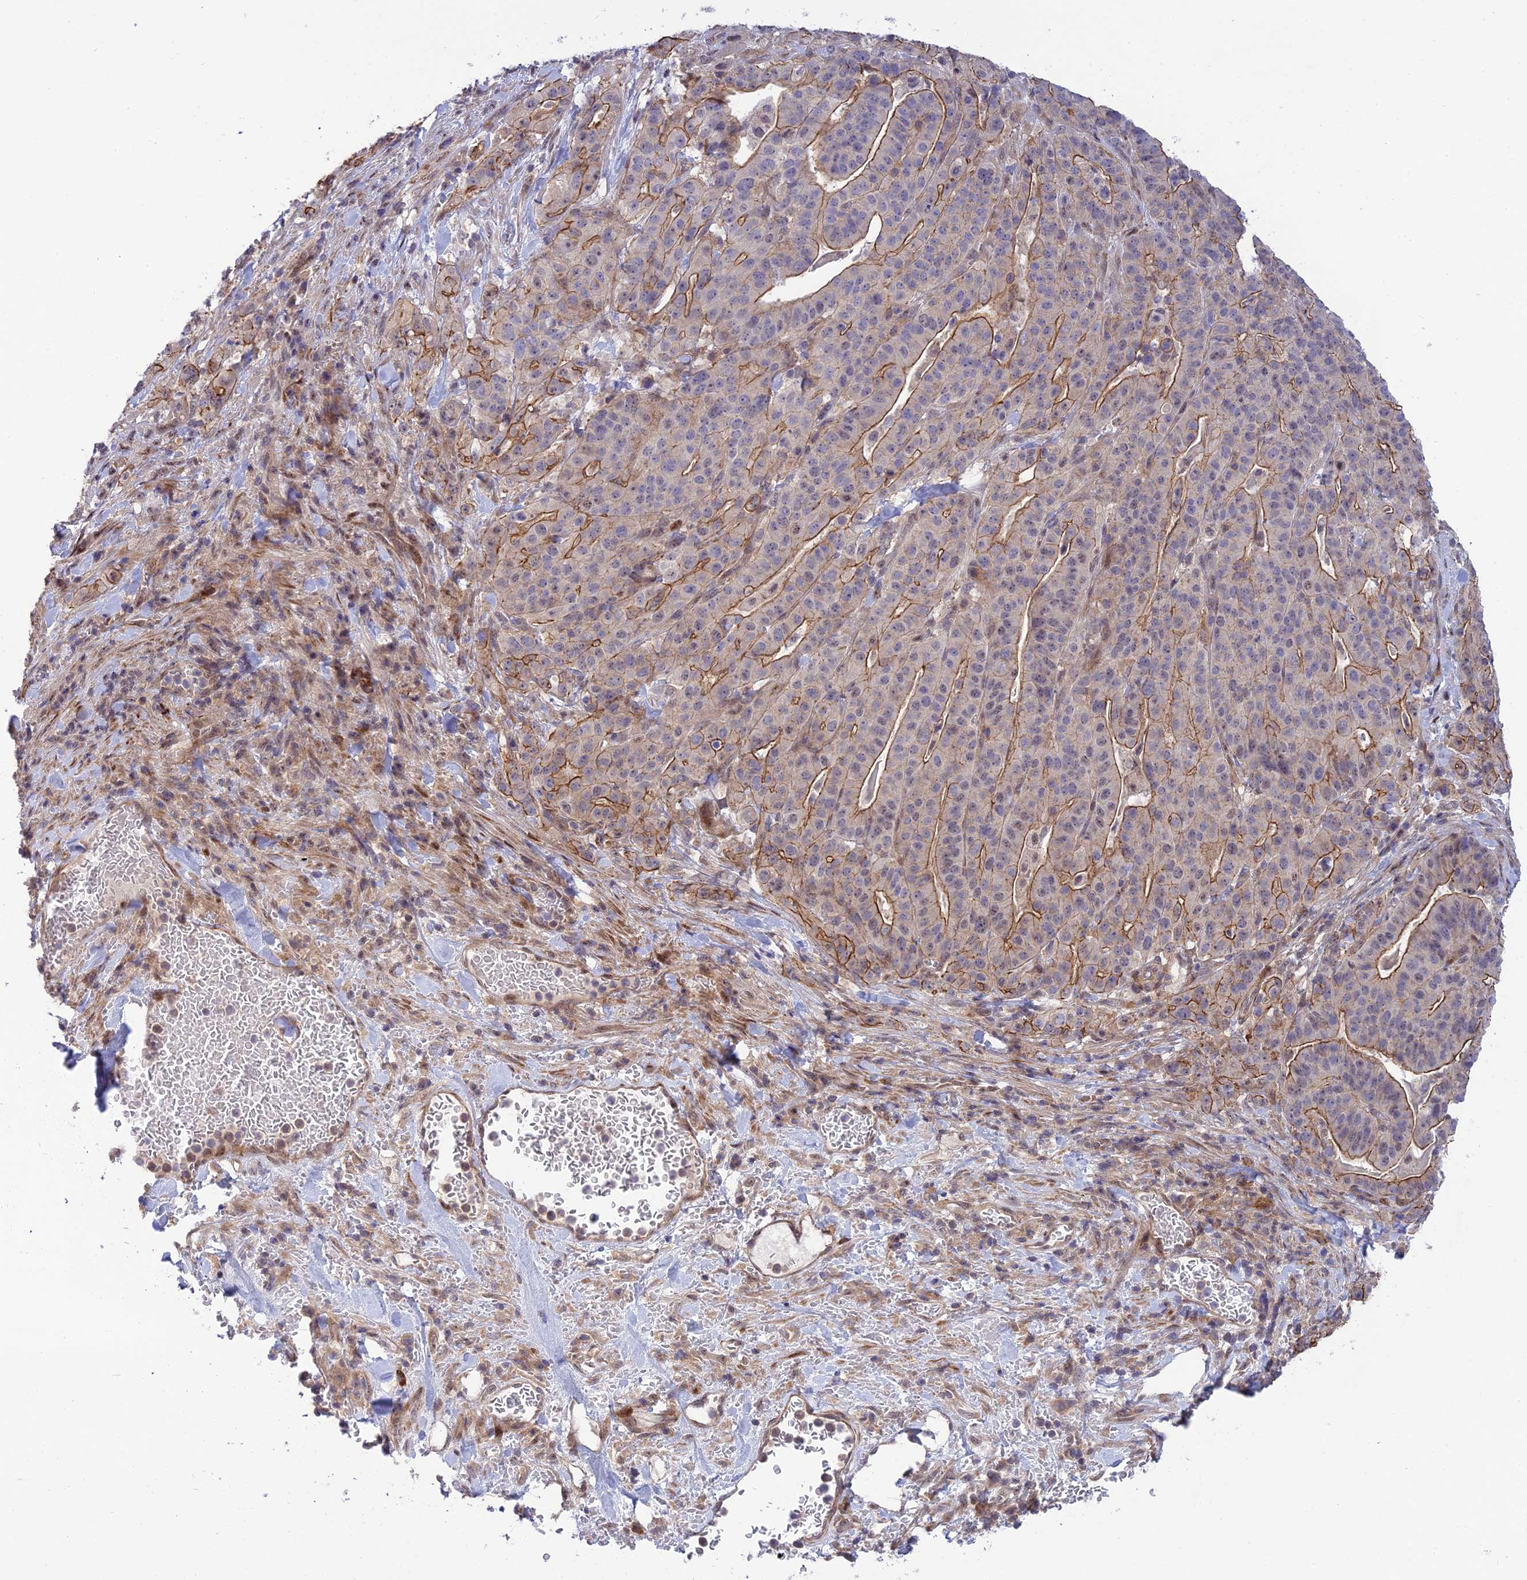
{"staining": {"intensity": "moderate", "quantity": ">75%", "location": "cytoplasmic/membranous"}, "tissue": "stomach cancer", "cell_type": "Tumor cells", "image_type": "cancer", "snomed": [{"axis": "morphology", "description": "Adenocarcinoma, NOS"}, {"axis": "topography", "description": "Stomach"}], "caption": "Immunohistochemical staining of stomach cancer (adenocarcinoma) exhibits medium levels of moderate cytoplasmic/membranous staining in about >75% of tumor cells.", "gene": "ZNF584", "patient": {"sex": "male", "age": 48}}